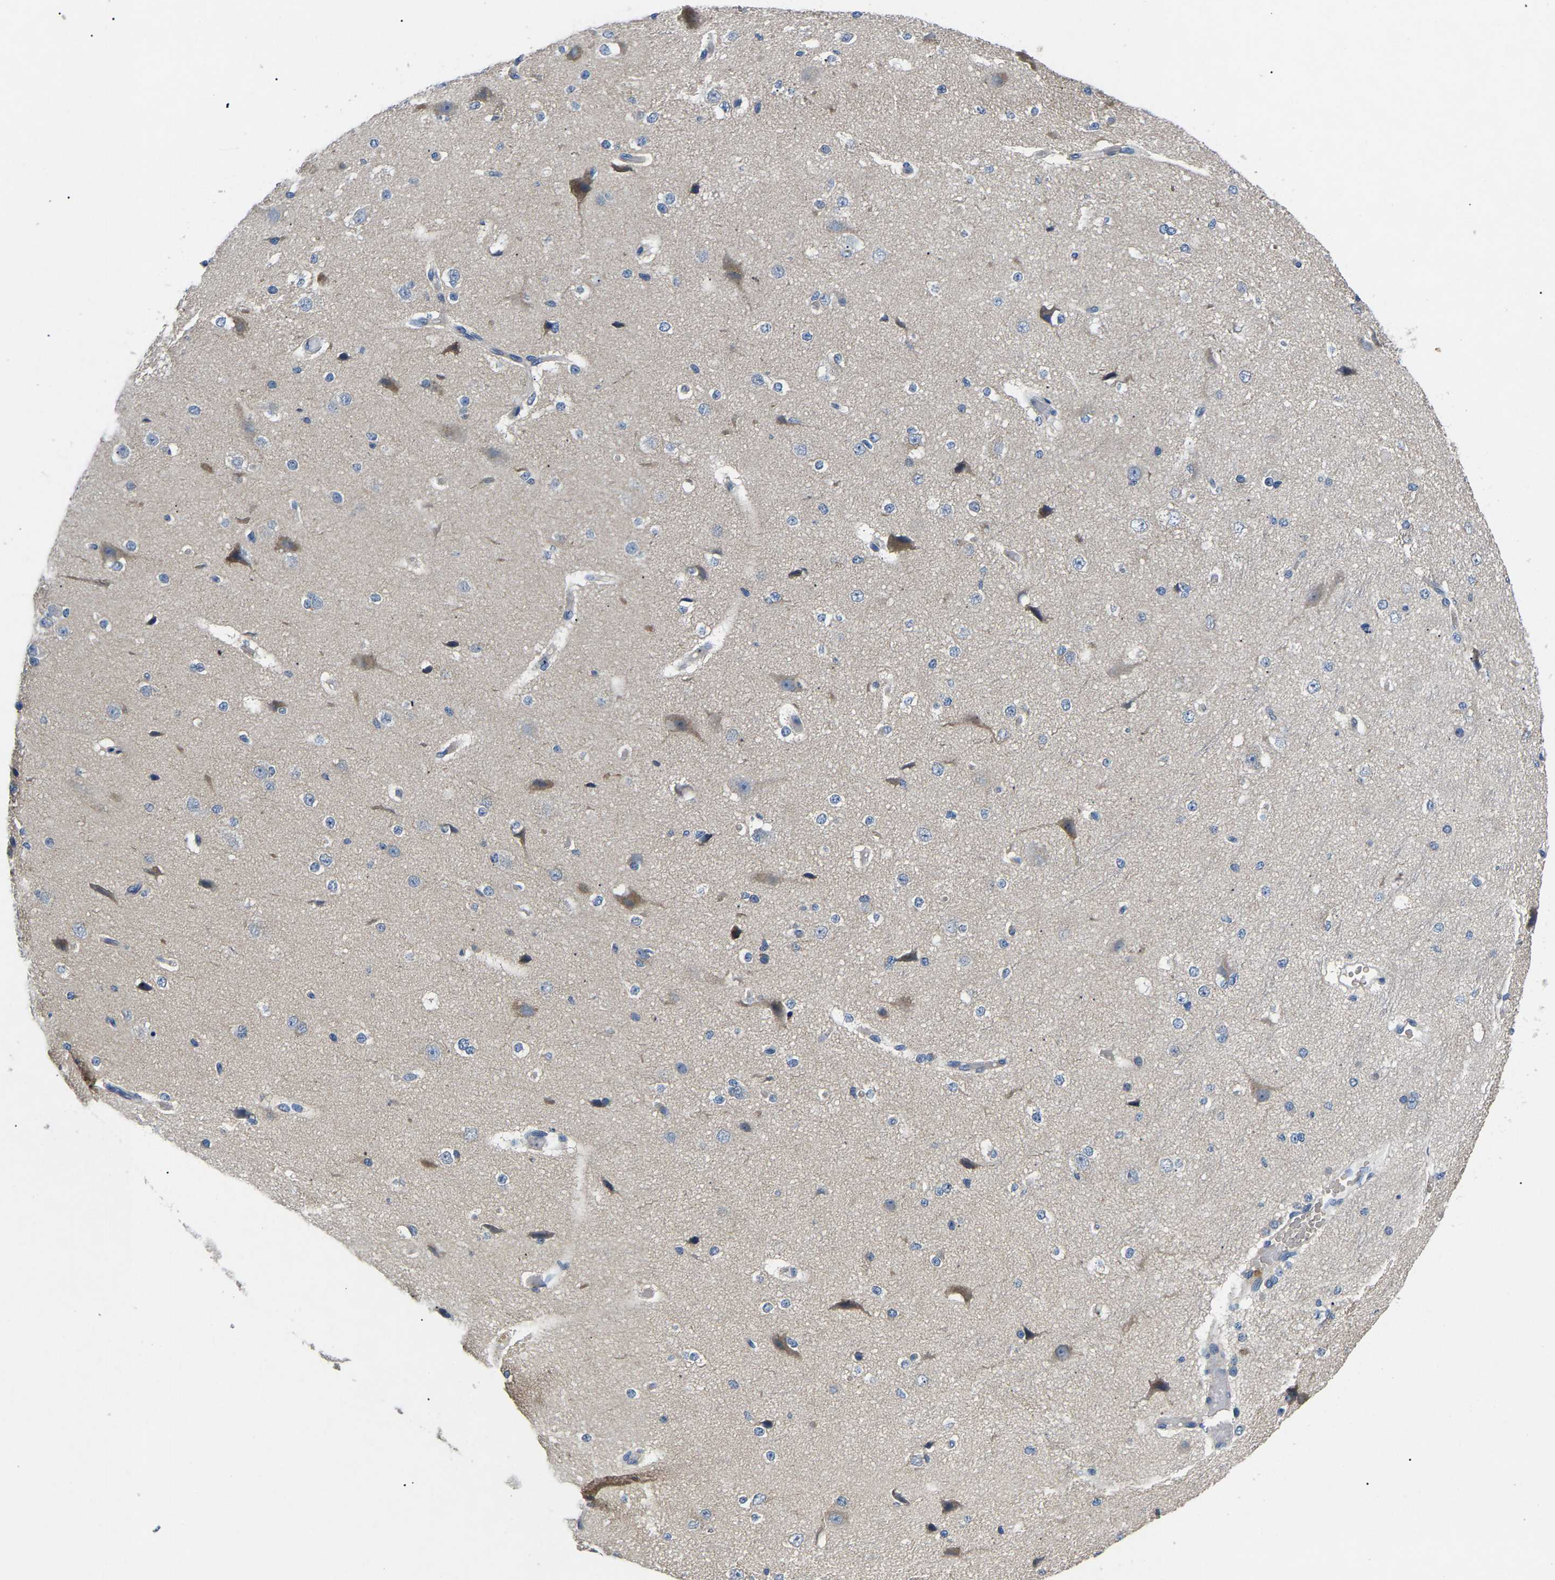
{"staining": {"intensity": "negative", "quantity": "none", "location": "none"}, "tissue": "cerebral cortex", "cell_type": "Endothelial cells", "image_type": "normal", "snomed": [{"axis": "morphology", "description": "Normal tissue, NOS"}, {"axis": "morphology", "description": "Developmental malformation"}, {"axis": "topography", "description": "Cerebral cortex"}], "caption": "Cerebral cortex stained for a protein using immunohistochemistry (IHC) demonstrates no staining endothelial cells.", "gene": "TOR1B", "patient": {"sex": "female", "age": 30}}